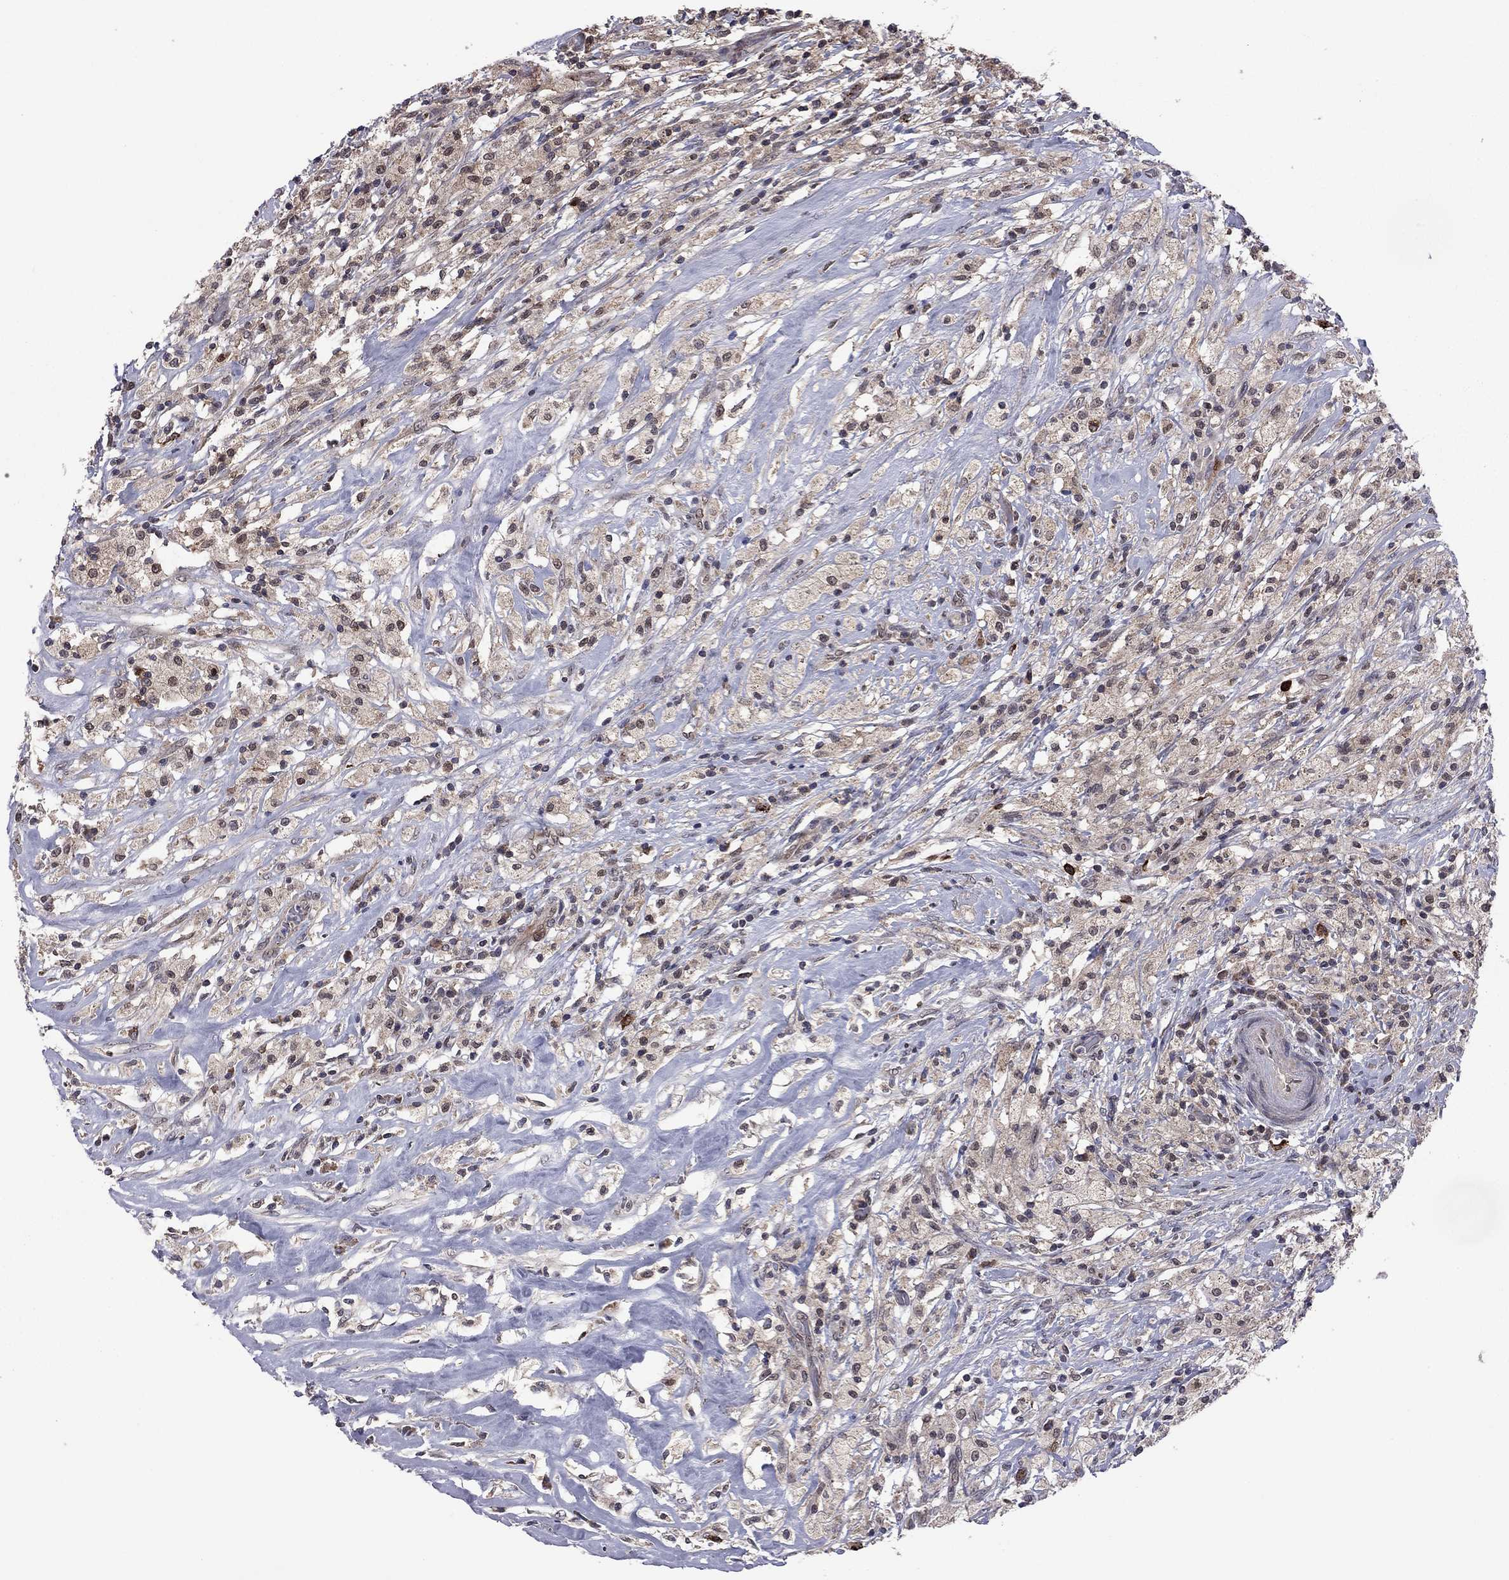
{"staining": {"intensity": "weak", "quantity": "25%-75%", "location": "cytoplasmic/membranous"}, "tissue": "testis cancer", "cell_type": "Tumor cells", "image_type": "cancer", "snomed": [{"axis": "morphology", "description": "Necrosis, NOS"}, {"axis": "morphology", "description": "Carcinoma, Embryonal, NOS"}, {"axis": "topography", "description": "Testis"}], "caption": "Protein expression analysis of embryonal carcinoma (testis) exhibits weak cytoplasmic/membranous staining in about 25%-75% of tumor cells. (IHC, brightfield microscopy, high magnification).", "gene": "GPAA1", "patient": {"sex": "male", "age": 19}}